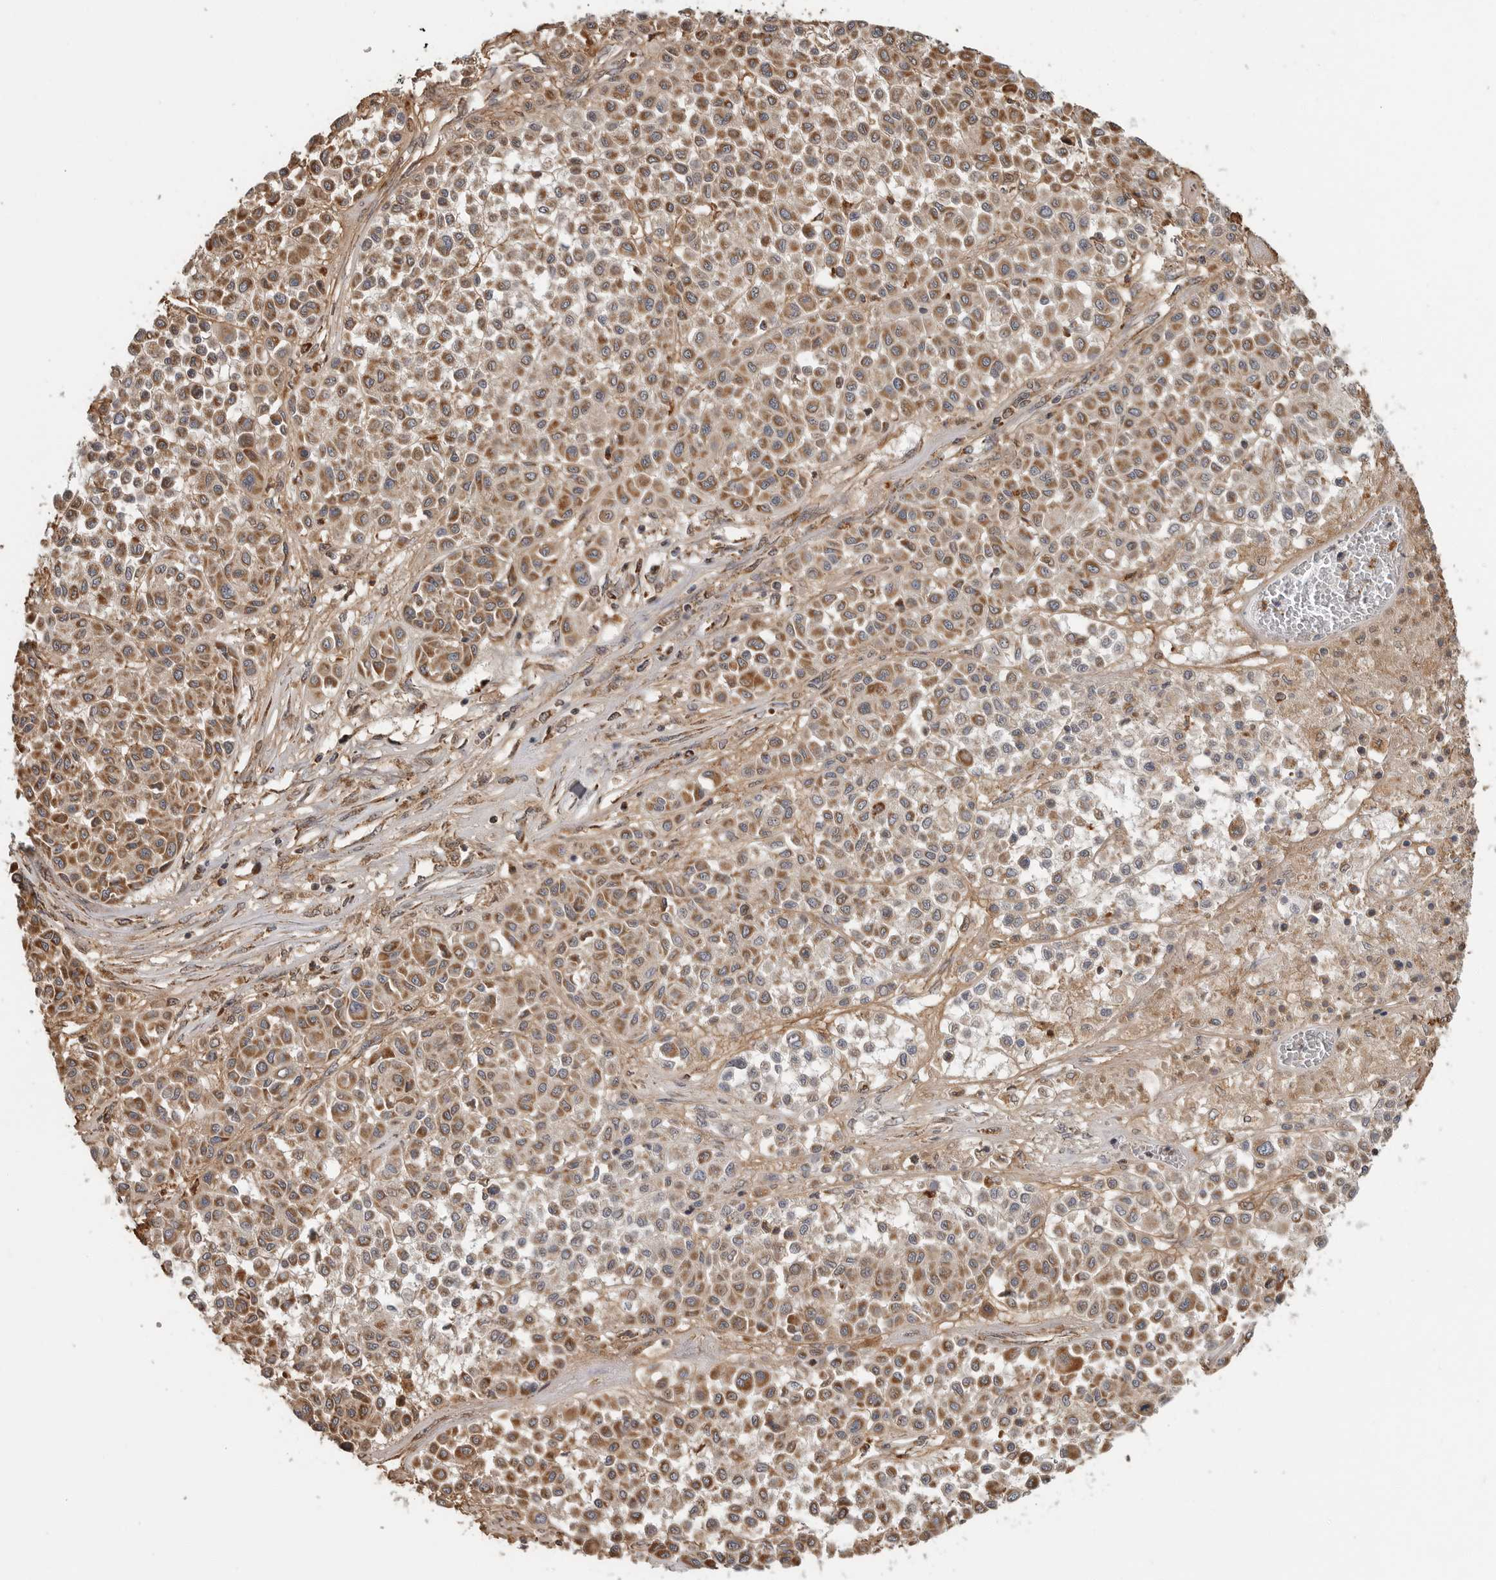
{"staining": {"intensity": "moderate", "quantity": ">75%", "location": "cytoplasmic/membranous"}, "tissue": "melanoma", "cell_type": "Tumor cells", "image_type": "cancer", "snomed": [{"axis": "morphology", "description": "Malignant melanoma, Metastatic site"}, {"axis": "topography", "description": "Soft tissue"}], "caption": "IHC micrograph of human malignant melanoma (metastatic site) stained for a protein (brown), which displays medium levels of moderate cytoplasmic/membranous positivity in approximately >75% of tumor cells.", "gene": "GCNT2", "patient": {"sex": "male", "age": 41}}